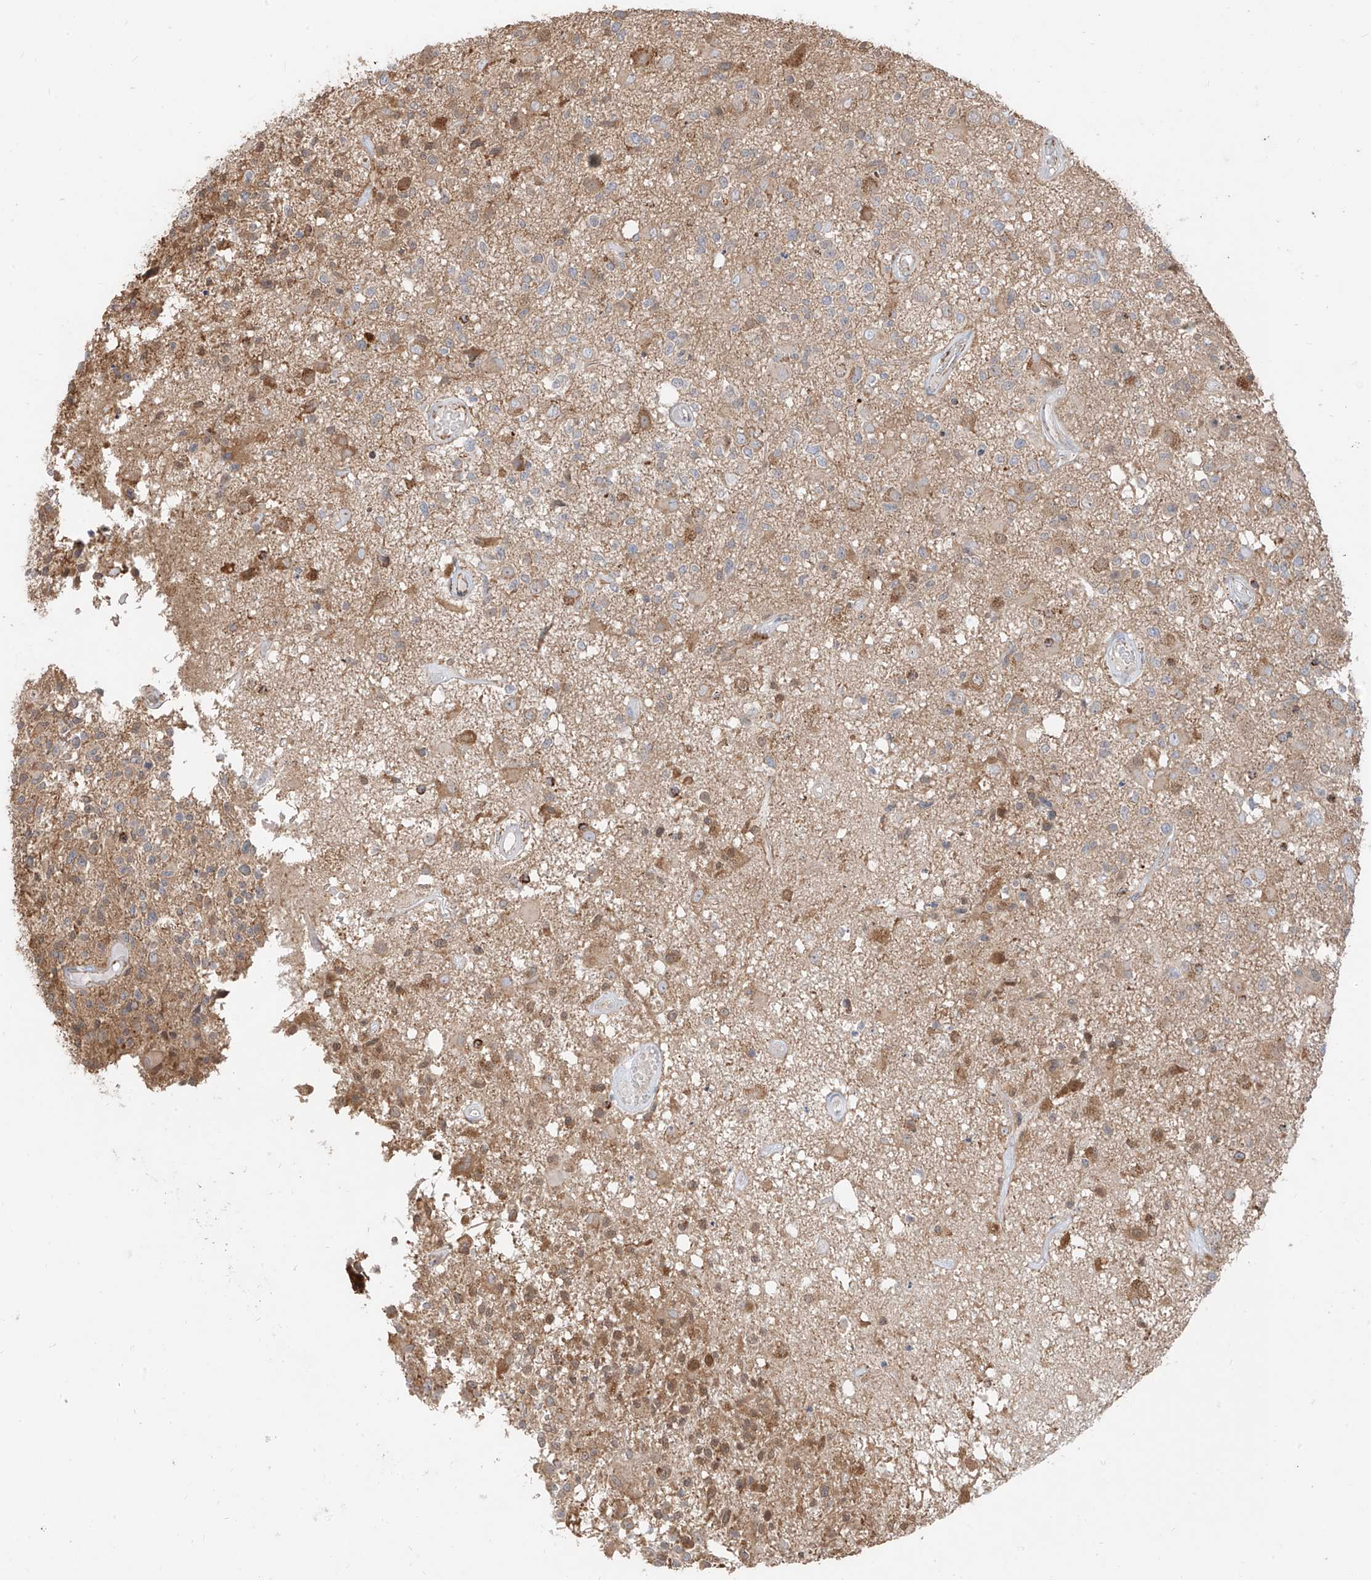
{"staining": {"intensity": "weak", "quantity": "<25%", "location": "cytoplasmic/membranous"}, "tissue": "glioma", "cell_type": "Tumor cells", "image_type": "cancer", "snomed": [{"axis": "morphology", "description": "Glioma, malignant, High grade"}, {"axis": "morphology", "description": "Glioblastoma, NOS"}, {"axis": "topography", "description": "Brain"}], "caption": "Protein analysis of malignant glioma (high-grade) reveals no significant staining in tumor cells.", "gene": "ETHE1", "patient": {"sex": "male", "age": 60}}